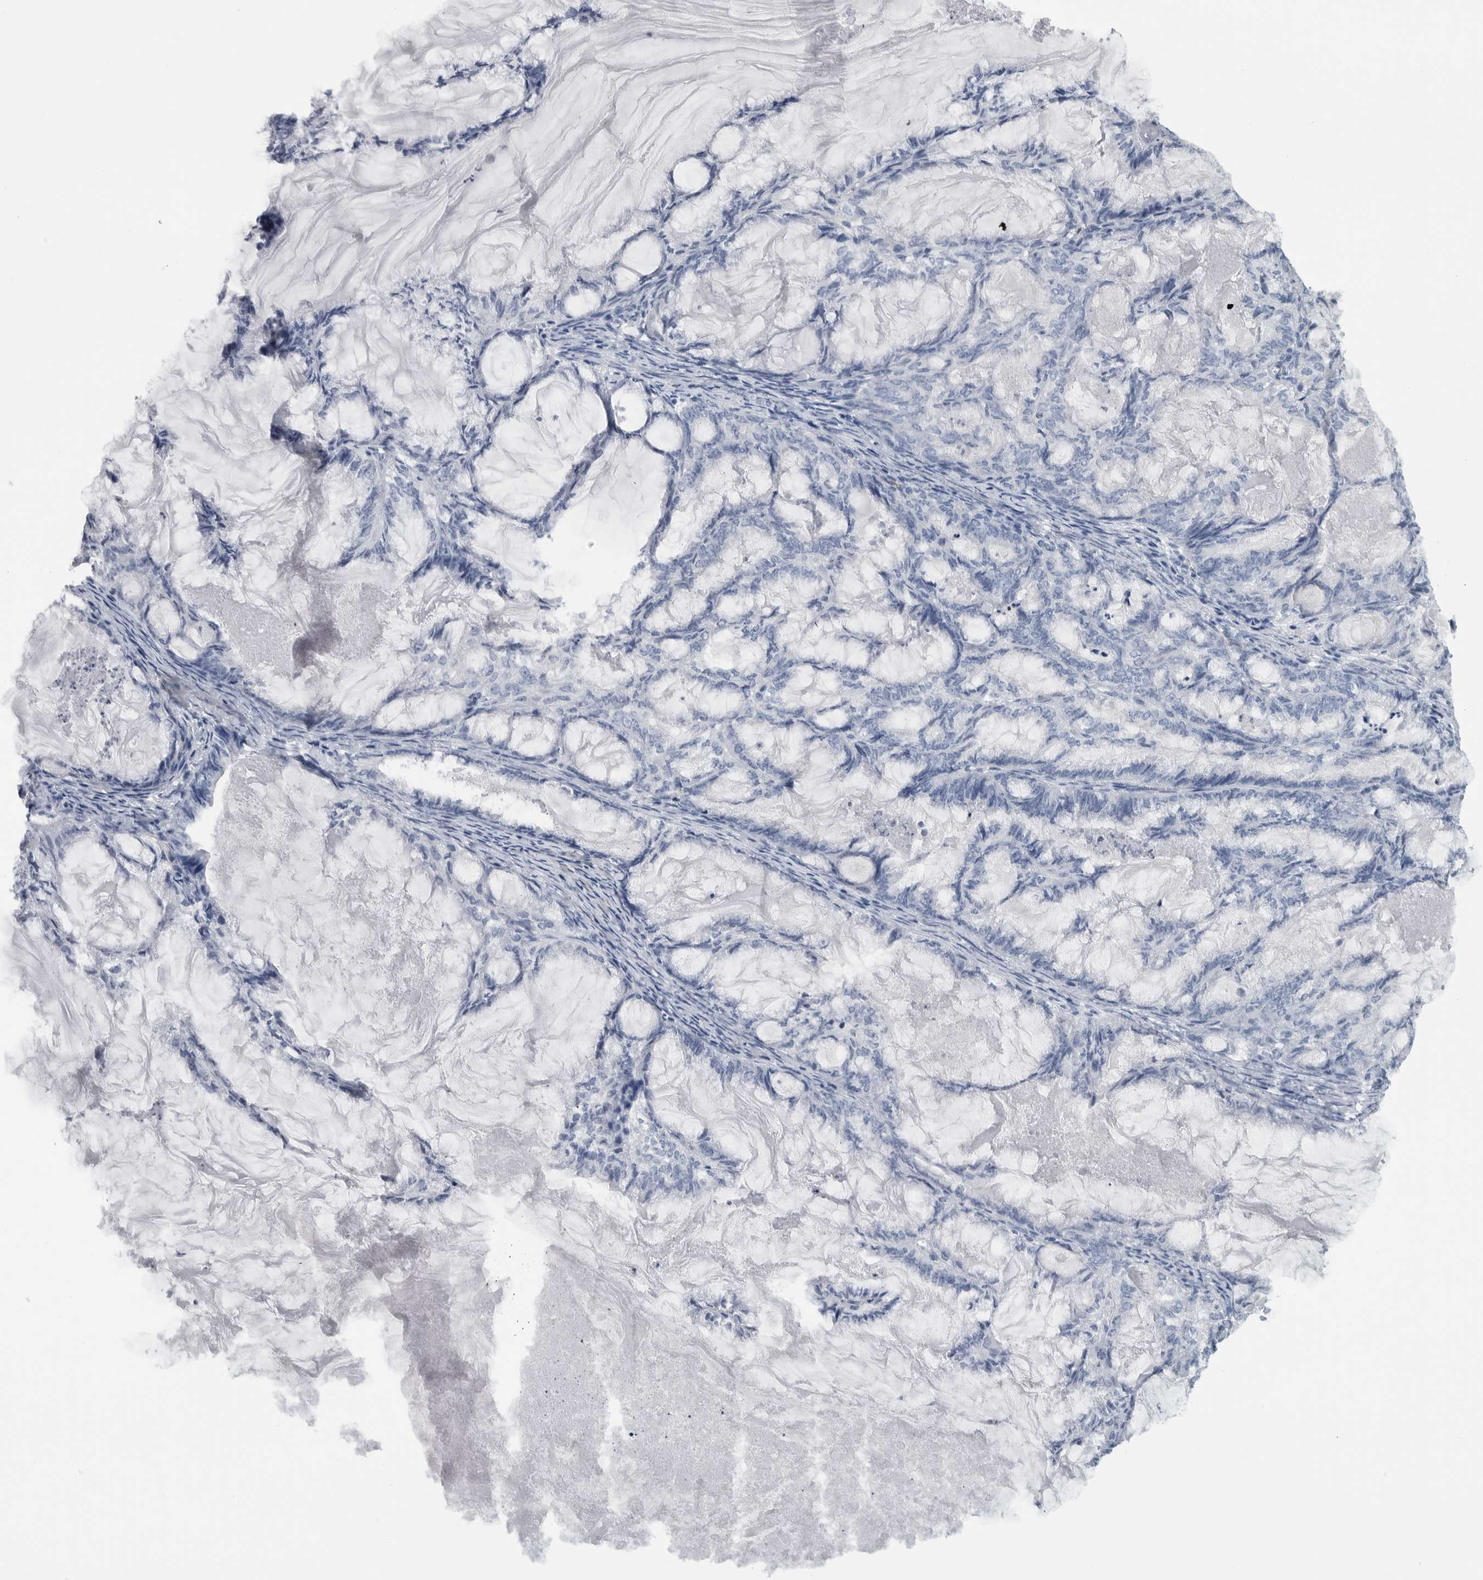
{"staining": {"intensity": "negative", "quantity": "none", "location": "none"}, "tissue": "endometrial cancer", "cell_type": "Tumor cells", "image_type": "cancer", "snomed": [{"axis": "morphology", "description": "Adenocarcinoma, NOS"}, {"axis": "topography", "description": "Endometrium"}], "caption": "Immunohistochemistry (IHC) image of human endometrial adenocarcinoma stained for a protein (brown), which shows no positivity in tumor cells. Nuclei are stained in blue.", "gene": "CDH17", "patient": {"sex": "female", "age": 86}}